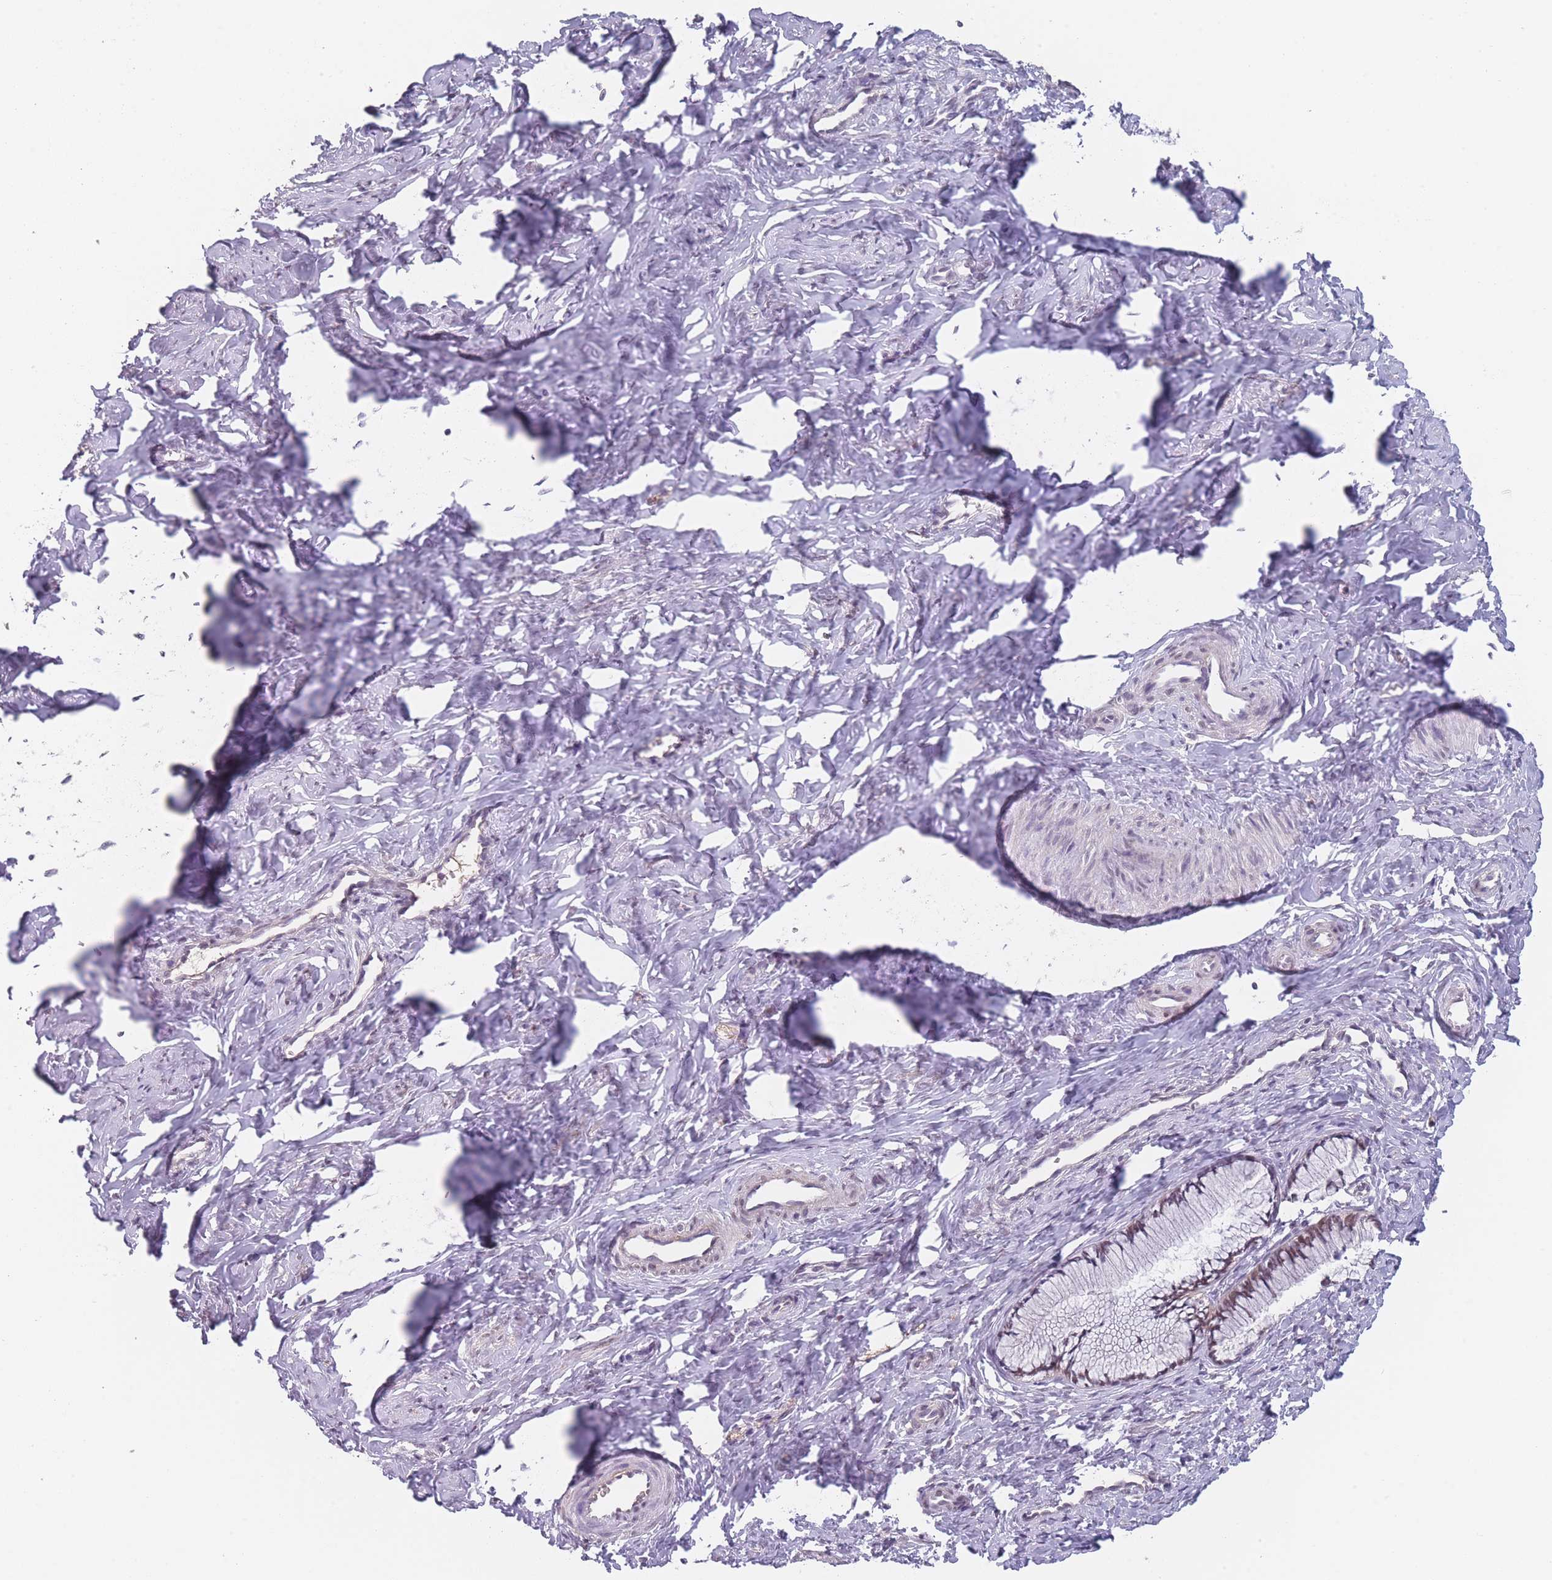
{"staining": {"intensity": "moderate", "quantity": "25%-75%", "location": "nuclear"}, "tissue": "cervix", "cell_type": "Glandular cells", "image_type": "normal", "snomed": [{"axis": "morphology", "description": "Normal tissue, NOS"}, {"axis": "topography", "description": "Cervix"}], "caption": "Immunohistochemistry (DAB) staining of normal human cervix reveals moderate nuclear protein expression in approximately 25%-75% of glandular cells. The staining was performed using DAB (3,3'-diaminobenzidine), with brown indicating positive protein expression. Nuclei are stained blue with hematoxylin.", "gene": "ANKRD10", "patient": {"sex": "female", "age": 27}}